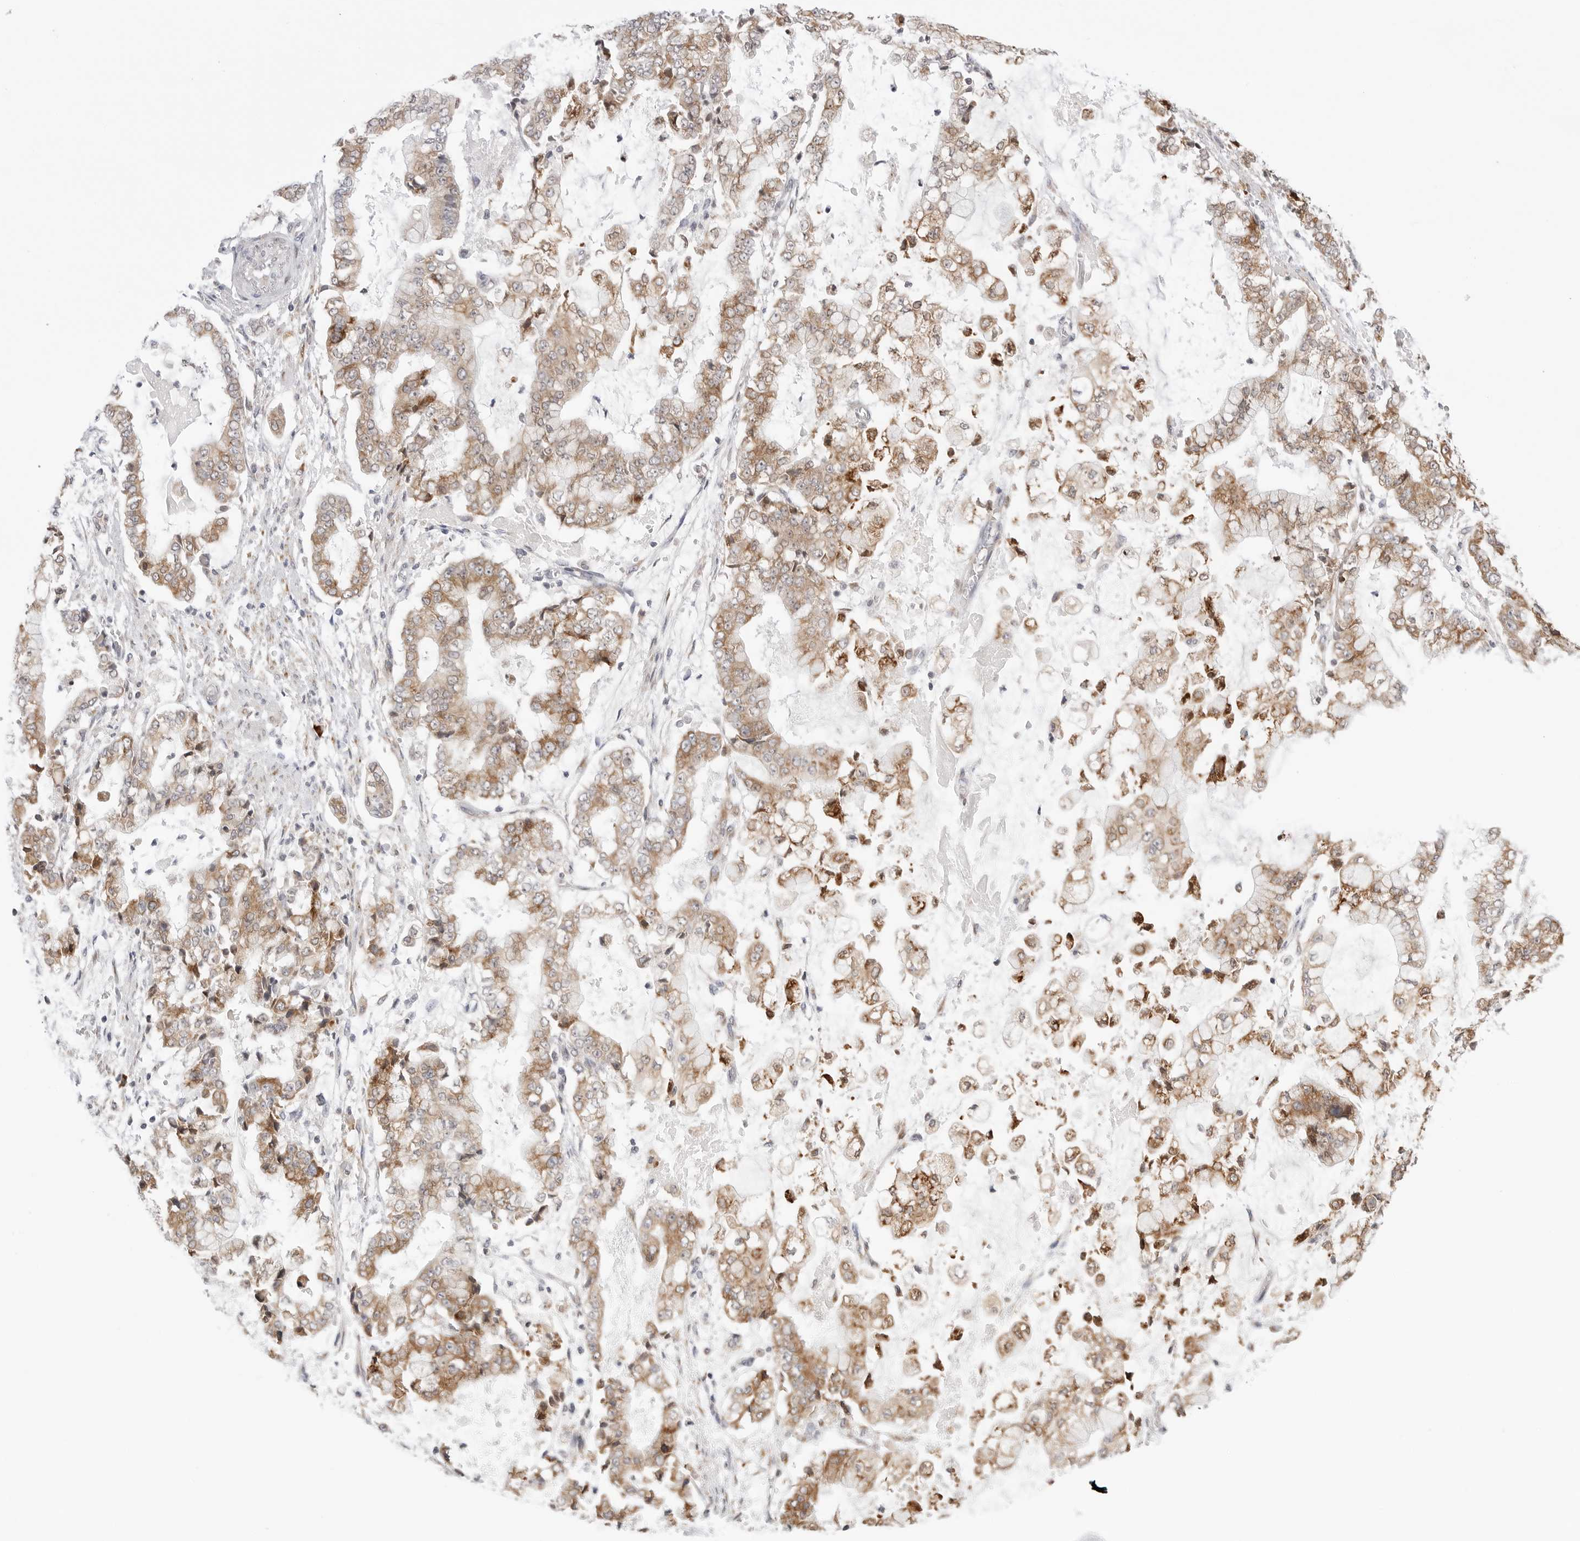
{"staining": {"intensity": "moderate", "quantity": ">75%", "location": "cytoplasmic/membranous"}, "tissue": "stomach cancer", "cell_type": "Tumor cells", "image_type": "cancer", "snomed": [{"axis": "morphology", "description": "Adenocarcinoma, NOS"}, {"axis": "topography", "description": "Stomach"}], "caption": "Brown immunohistochemical staining in stomach adenocarcinoma reveals moderate cytoplasmic/membranous positivity in approximately >75% of tumor cells.", "gene": "RPN1", "patient": {"sex": "male", "age": 76}}